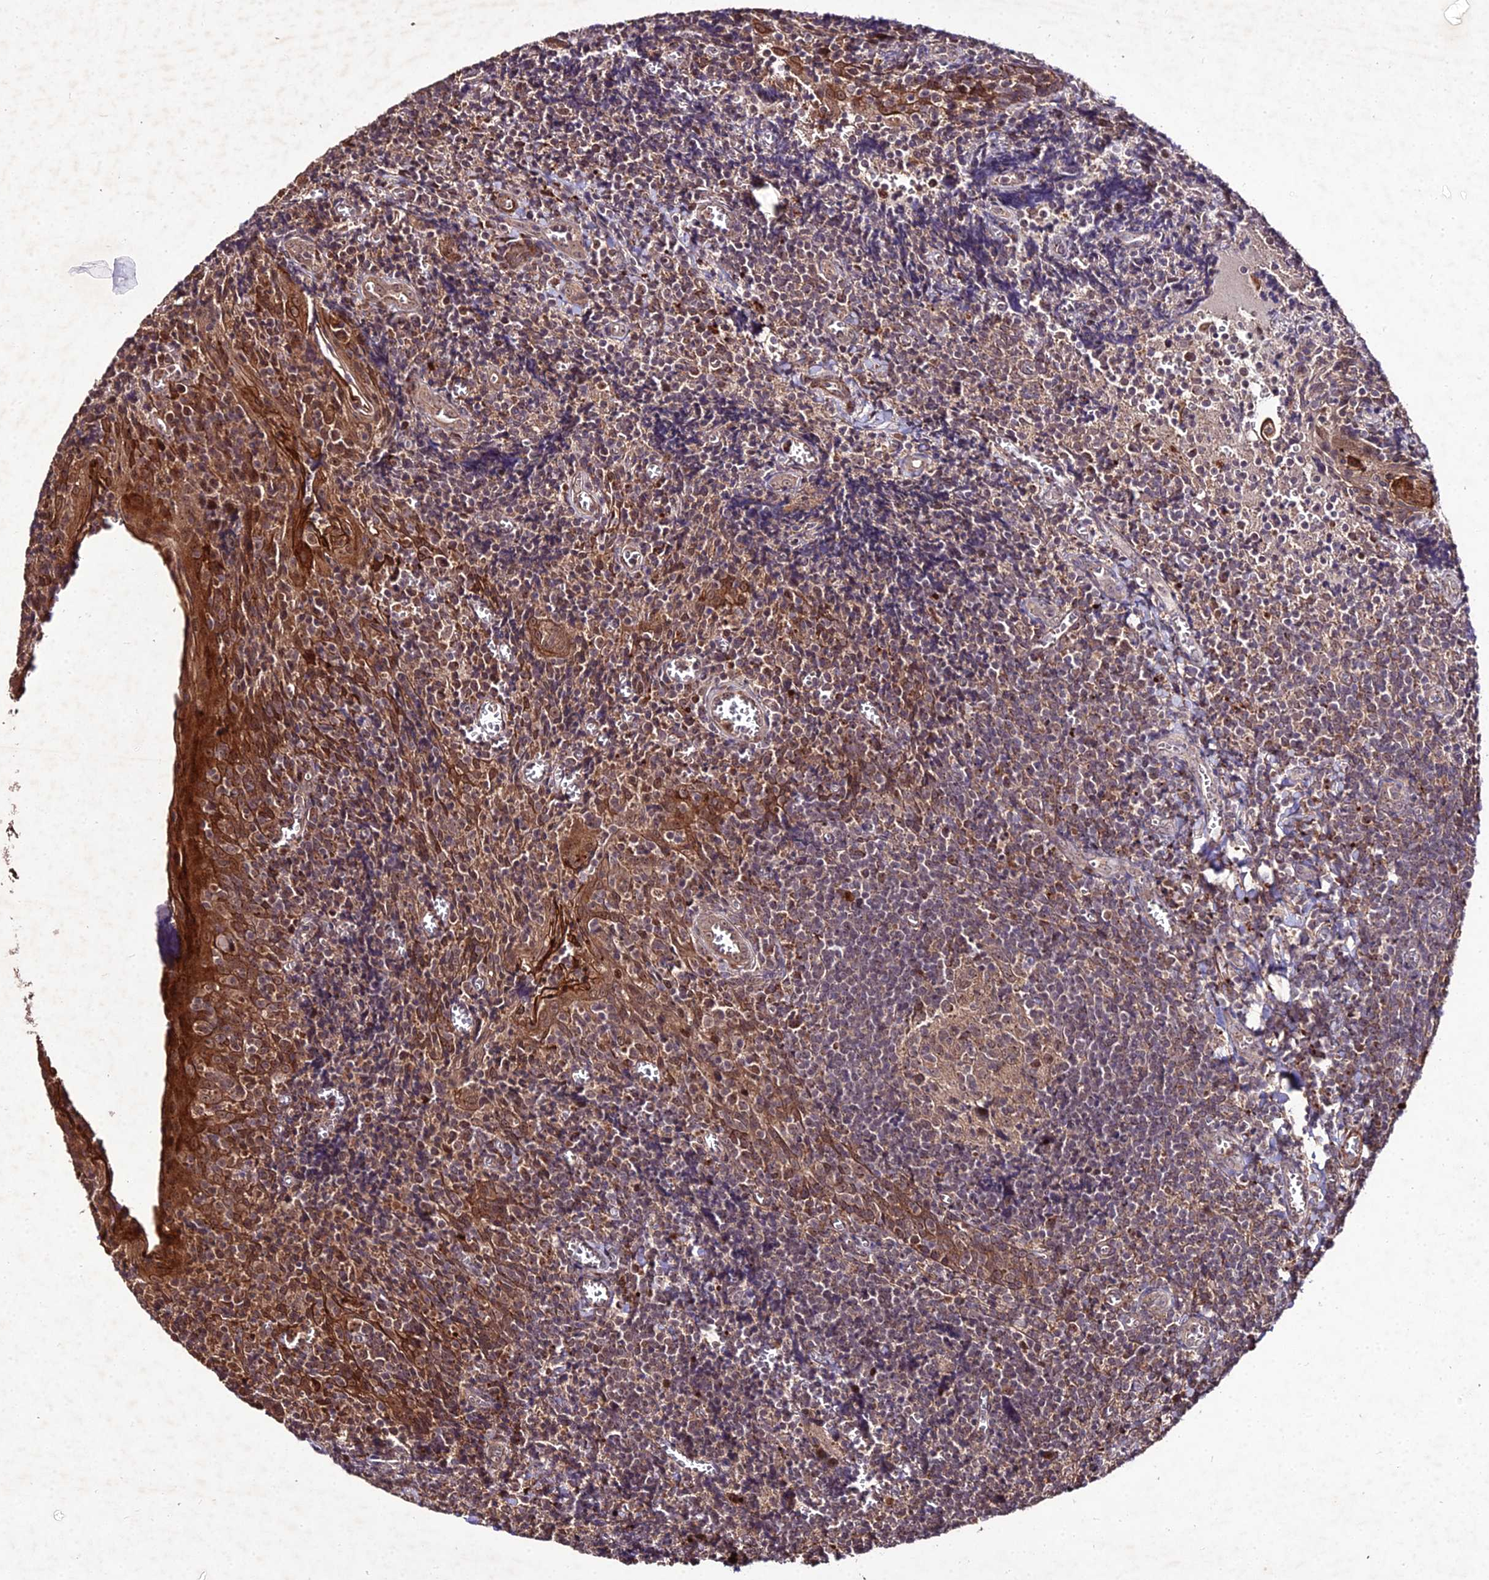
{"staining": {"intensity": "moderate", "quantity": "25%-75%", "location": "cytoplasmic/membranous"}, "tissue": "tonsil", "cell_type": "Germinal center cells", "image_type": "normal", "snomed": [{"axis": "morphology", "description": "Normal tissue, NOS"}, {"axis": "topography", "description": "Tonsil"}], "caption": "This is an image of immunohistochemistry (IHC) staining of unremarkable tonsil, which shows moderate positivity in the cytoplasmic/membranous of germinal center cells.", "gene": "ZNF766", "patient": {"sex": "male", "age": 27}}